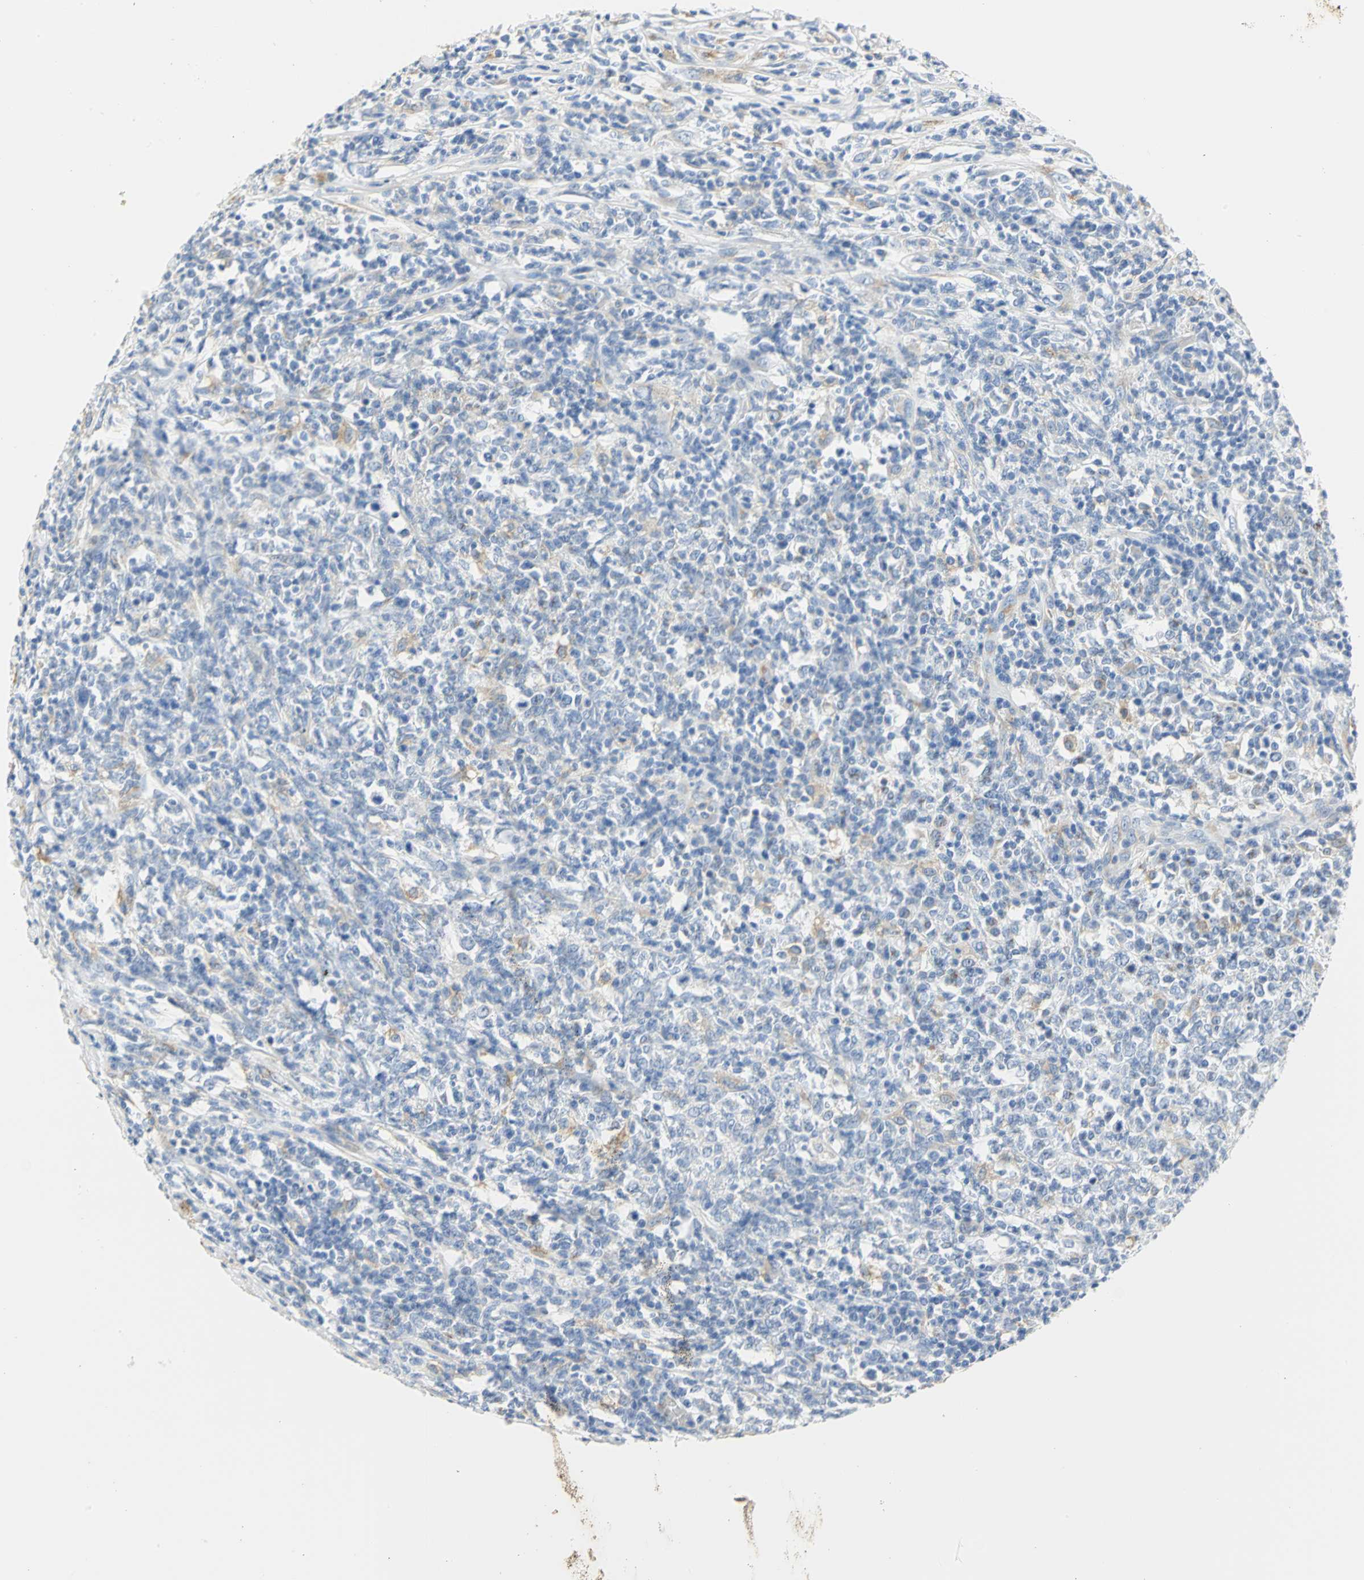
{"staining": {"intensity": "negative", "quantity": "none", "location": "none"}, "tissue": "lymphoma", "cell_type": "Tumor cells", "image_type": "cancer", "snomed": [{"axis": "morphology", "description": "Malignant lymphoma, non-Hodgkin's type, High grade"}, {"axis": "topography", "description": "Lymph node"}], "caption": "High magnification brightfield microscopy of lymphoma stained with DAB (brown) and counterstained with hematoxylin (blue): tumor cells show no significant staining.", "gene": "GNRH2", "patient": {"sex": "female", "age": 84}}